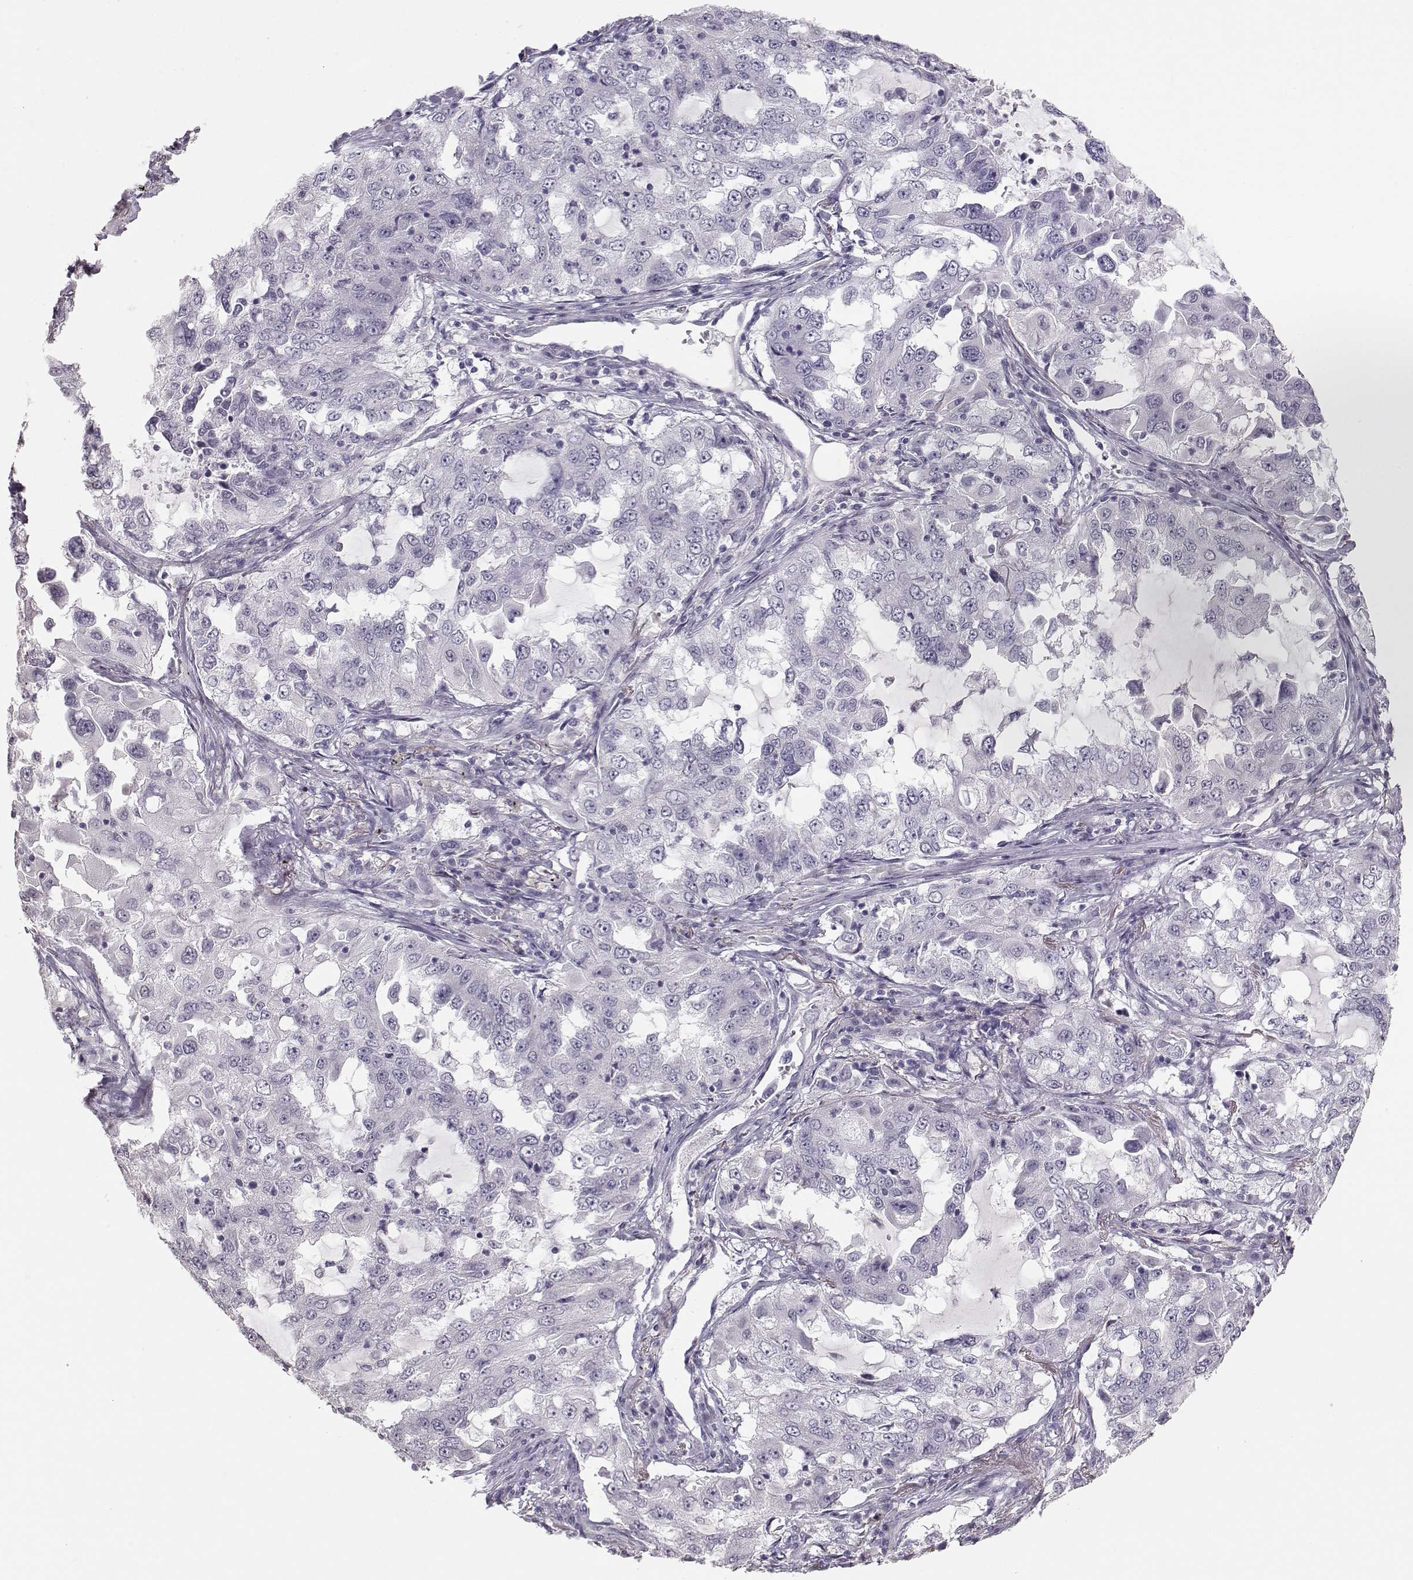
{"staining": {"intensity": "negative", "quantity": "none", "location": "none"}, "tissue": "lung cancer", "cell_type": "Tumor cells", "image_type": "cancer", "snomed": [{"axis": "morphology", "description": "Adenocarcinoma, NOS"}, {"axis": "topography", "description": "Lung"}], "caption": "IHC of human lung cancer (adenocarcinoma) shows no expression in tumor cells.", "gene": "TKTL1", "patient": {"sex": "female", "age": 61}}